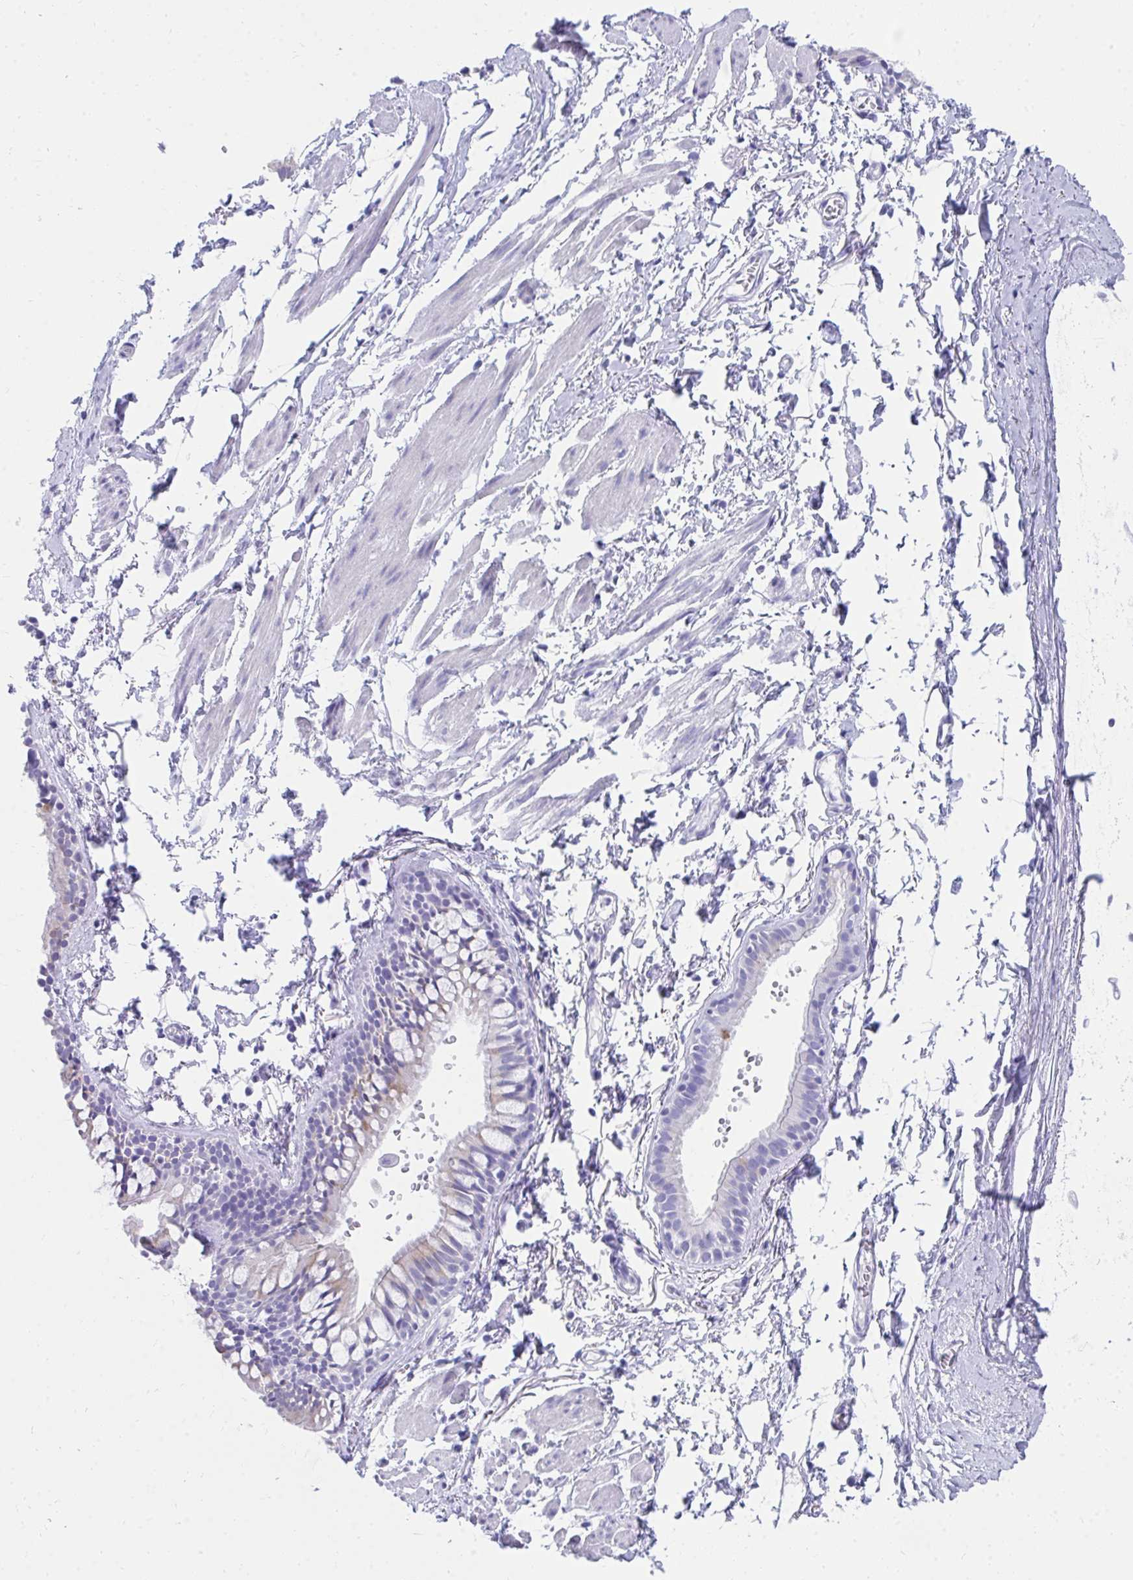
{"staining": {"intensity": "negative", "quantity": "none", "location": "none"}, "tissue": "bronchus", "cell_type": "Respiratory epithelial cells", "image_type": "normal", "snomed": [{"axis": "morphology", "description": "Normal tissue, NOS"}, {"axis": "topography", "description": "Cartilage tissue"}, {"axis": "topography", "description": "Bronchus"}, {"axis": "topography", "description": "Peripheral nerve tissue"}], "caption": "The immunohistochemistry (IHC) histopathology image has no significant expression in respiratory epithelial cells of bronchus. The staining is performed using DAB (3,3'-diaminobenzidine) brown chromogen with nuclei counter-stained in using hematoxylin.", "gene": "HGD", "patient": {"sex": "female", "age": 59}}